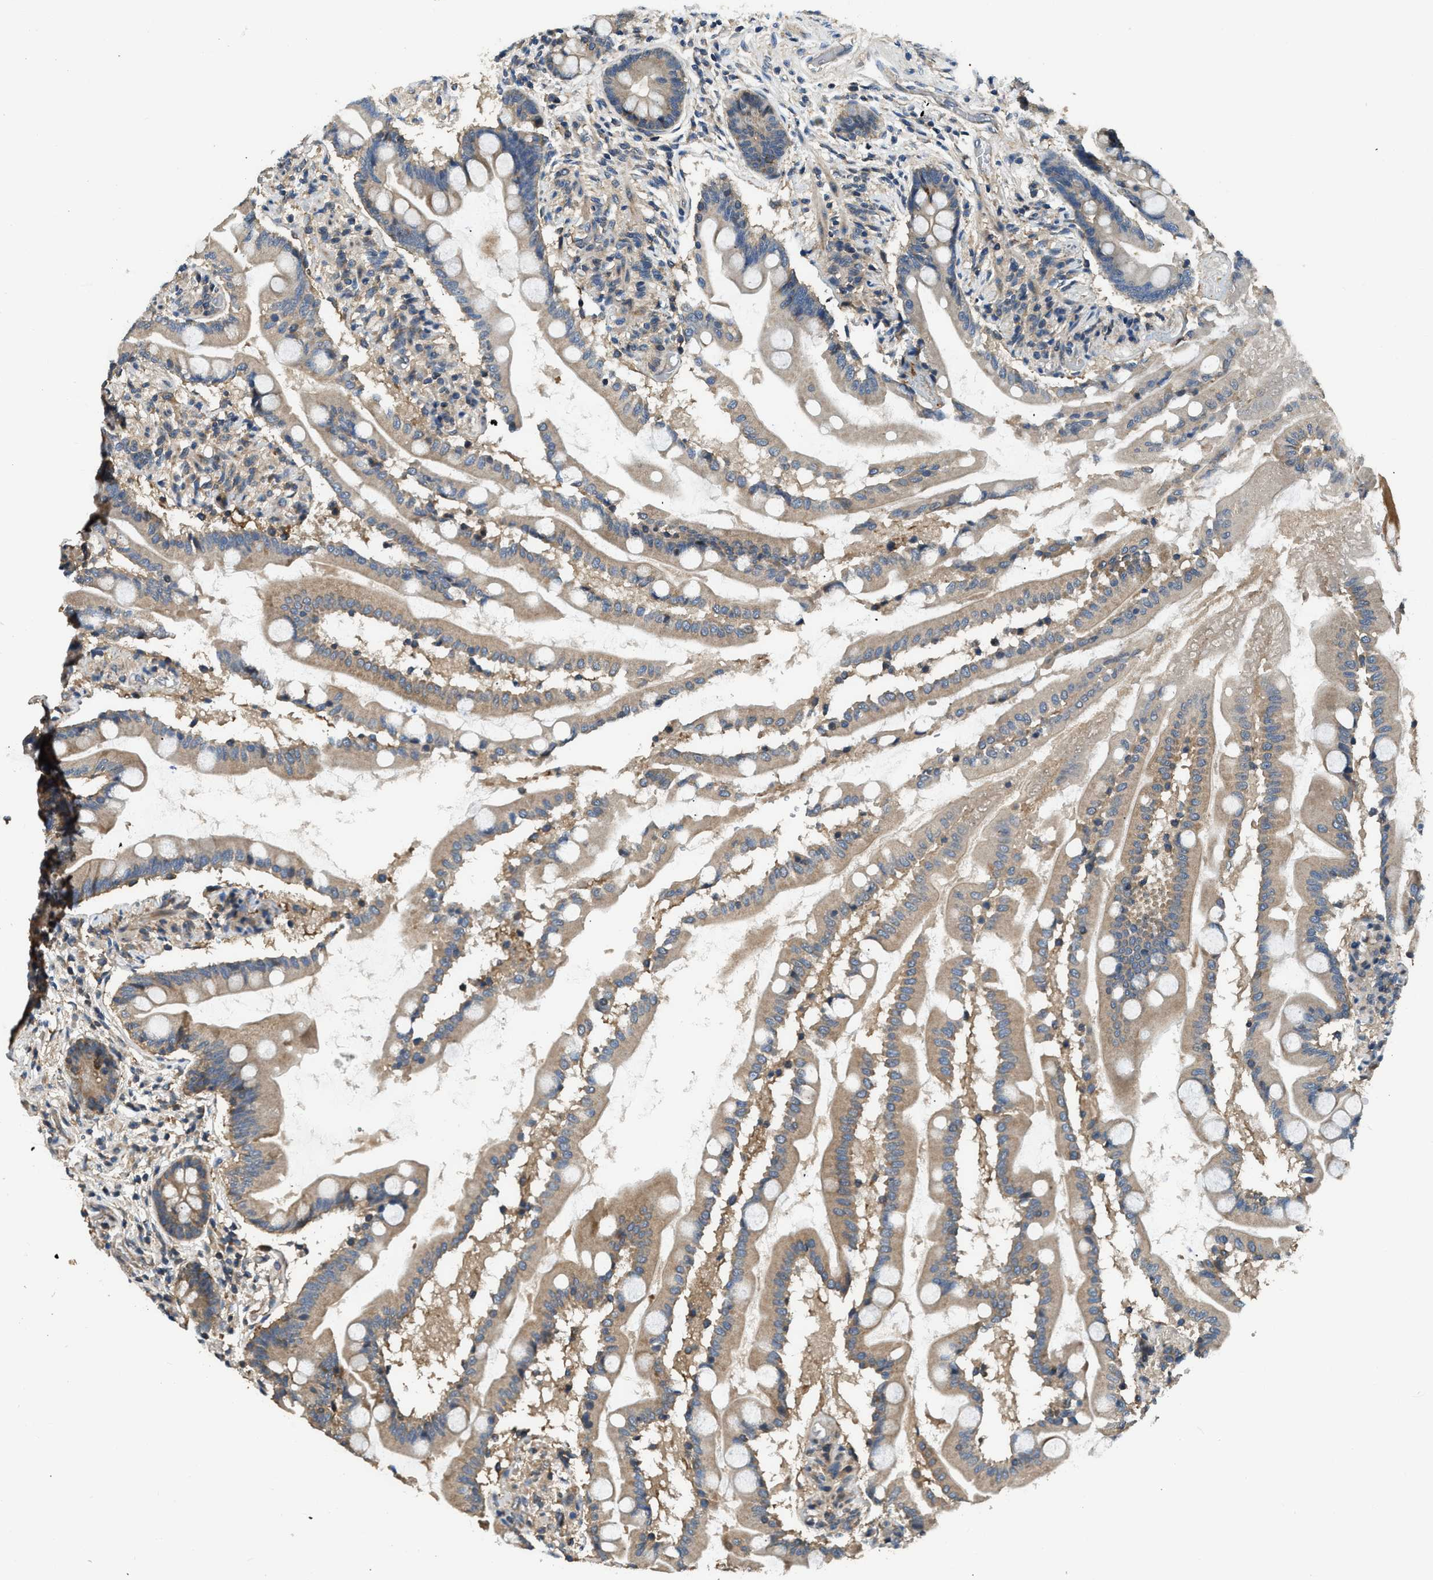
{"staining": {"intensity": "moderate", "quantity": ">75%", "location": "cytoplasmic/membranous"}, "tissue": "small intestine", "cell_type": "Glandular cells", "image_type": "normal", "snomed": [{"axis": "morphology", "description": "Normal tissue, NOS"}, {"axis": "topography", "description": "Small intestine"}], "caption": "Moderate cytoplasmic/membranous staining is seen in about >75% of glandular cells in benign small intestine.", "gene": "IL3RA", "patient": {"sex": "female", "age": 56}}